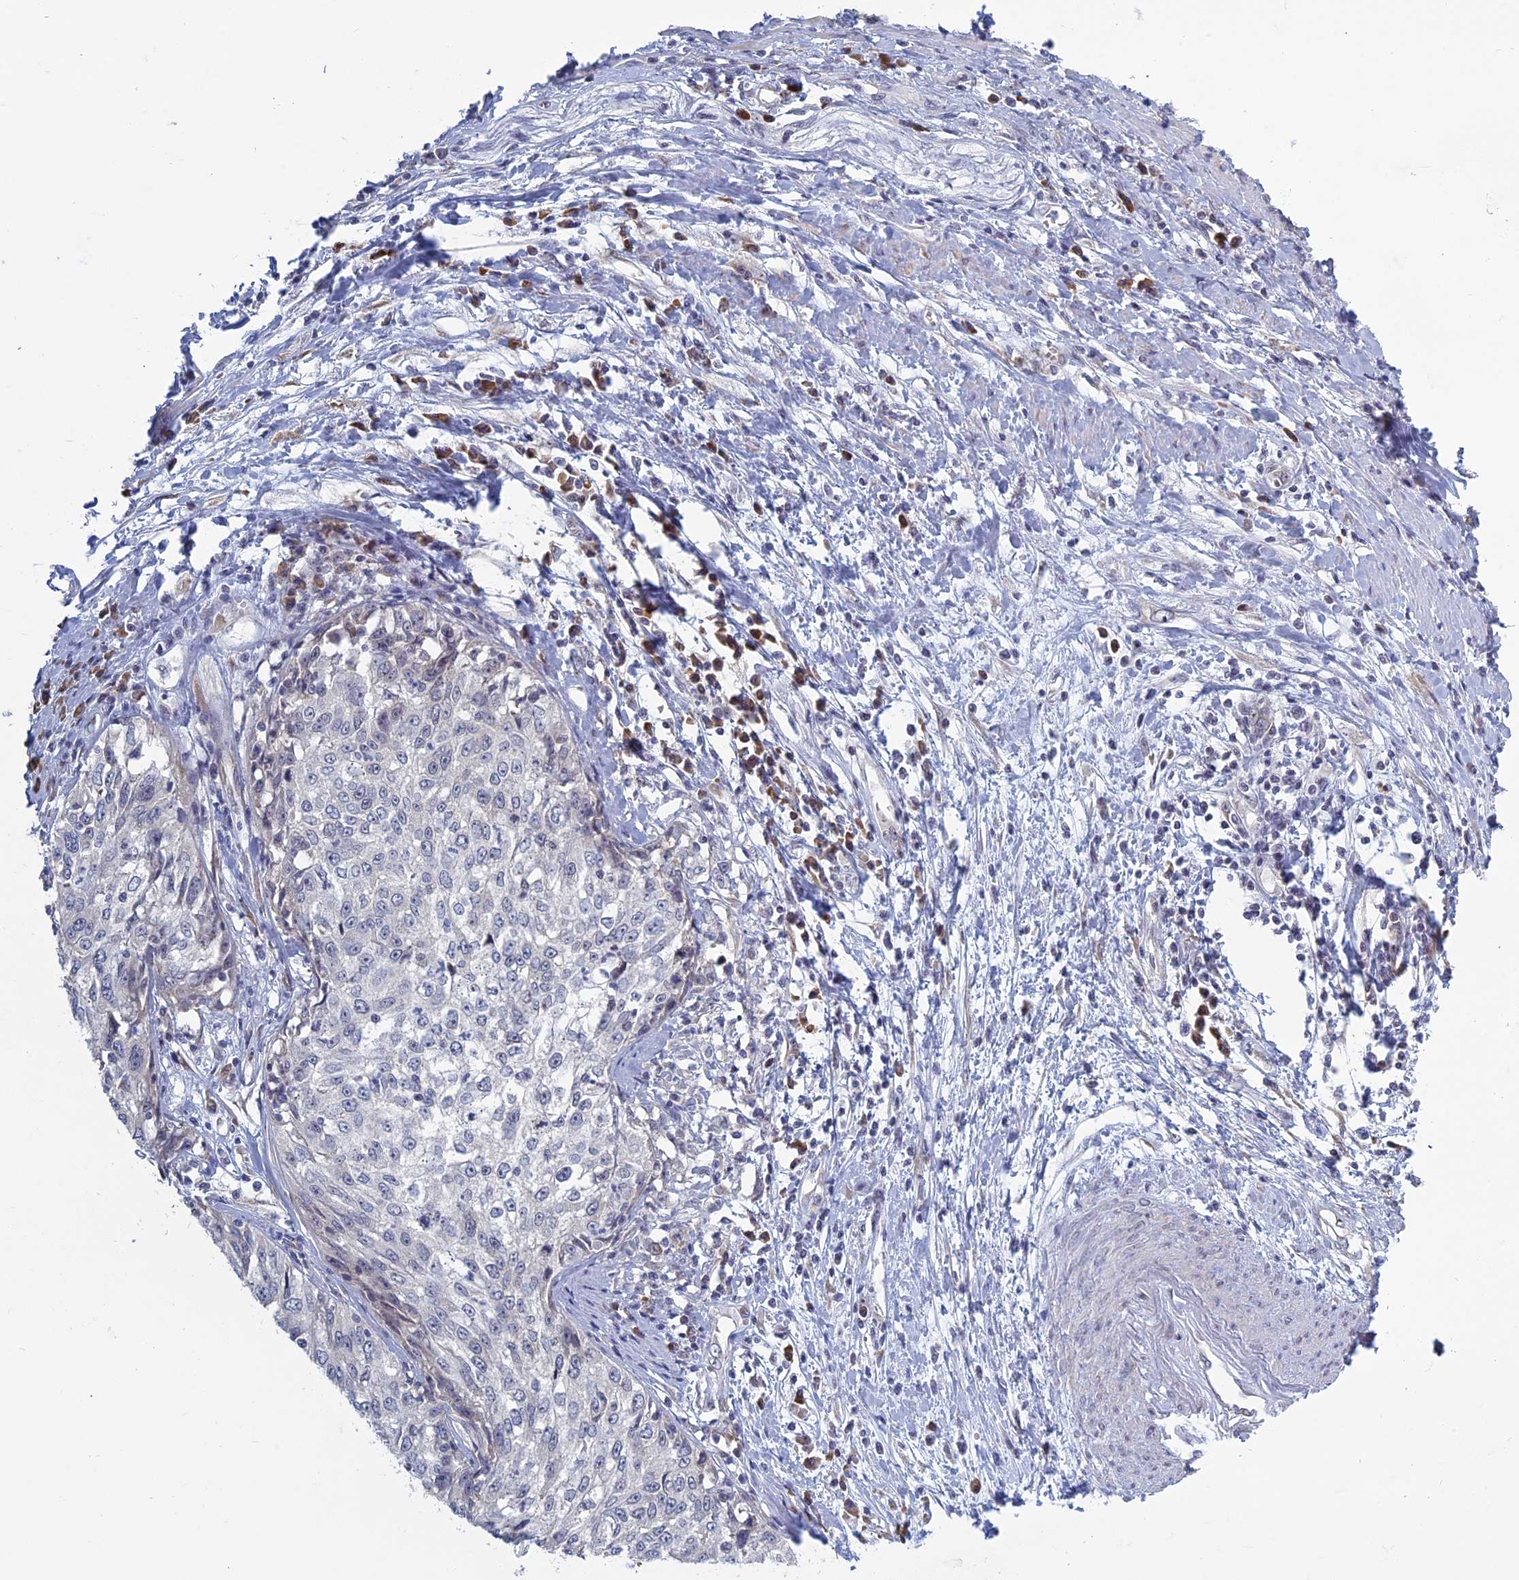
{"staining": {"intensity": "negative", "quantity": "none", "location": "none"}, "tissue": "cervical cancer", "cell_type": "Tumor cells", "image_type": "cancer", "snomed": [{"axis": "morphology", "description": "Squamous cell carcinoma, NOS"}, {"axis": "topography", "description": "Cervix"}], "caption": "The image displays no staining of tumor cells in cervical cancer (squamous cell carcinoma).", "gene": "RPS19BP1", "patient": {"sex": "female", "age": 57}}